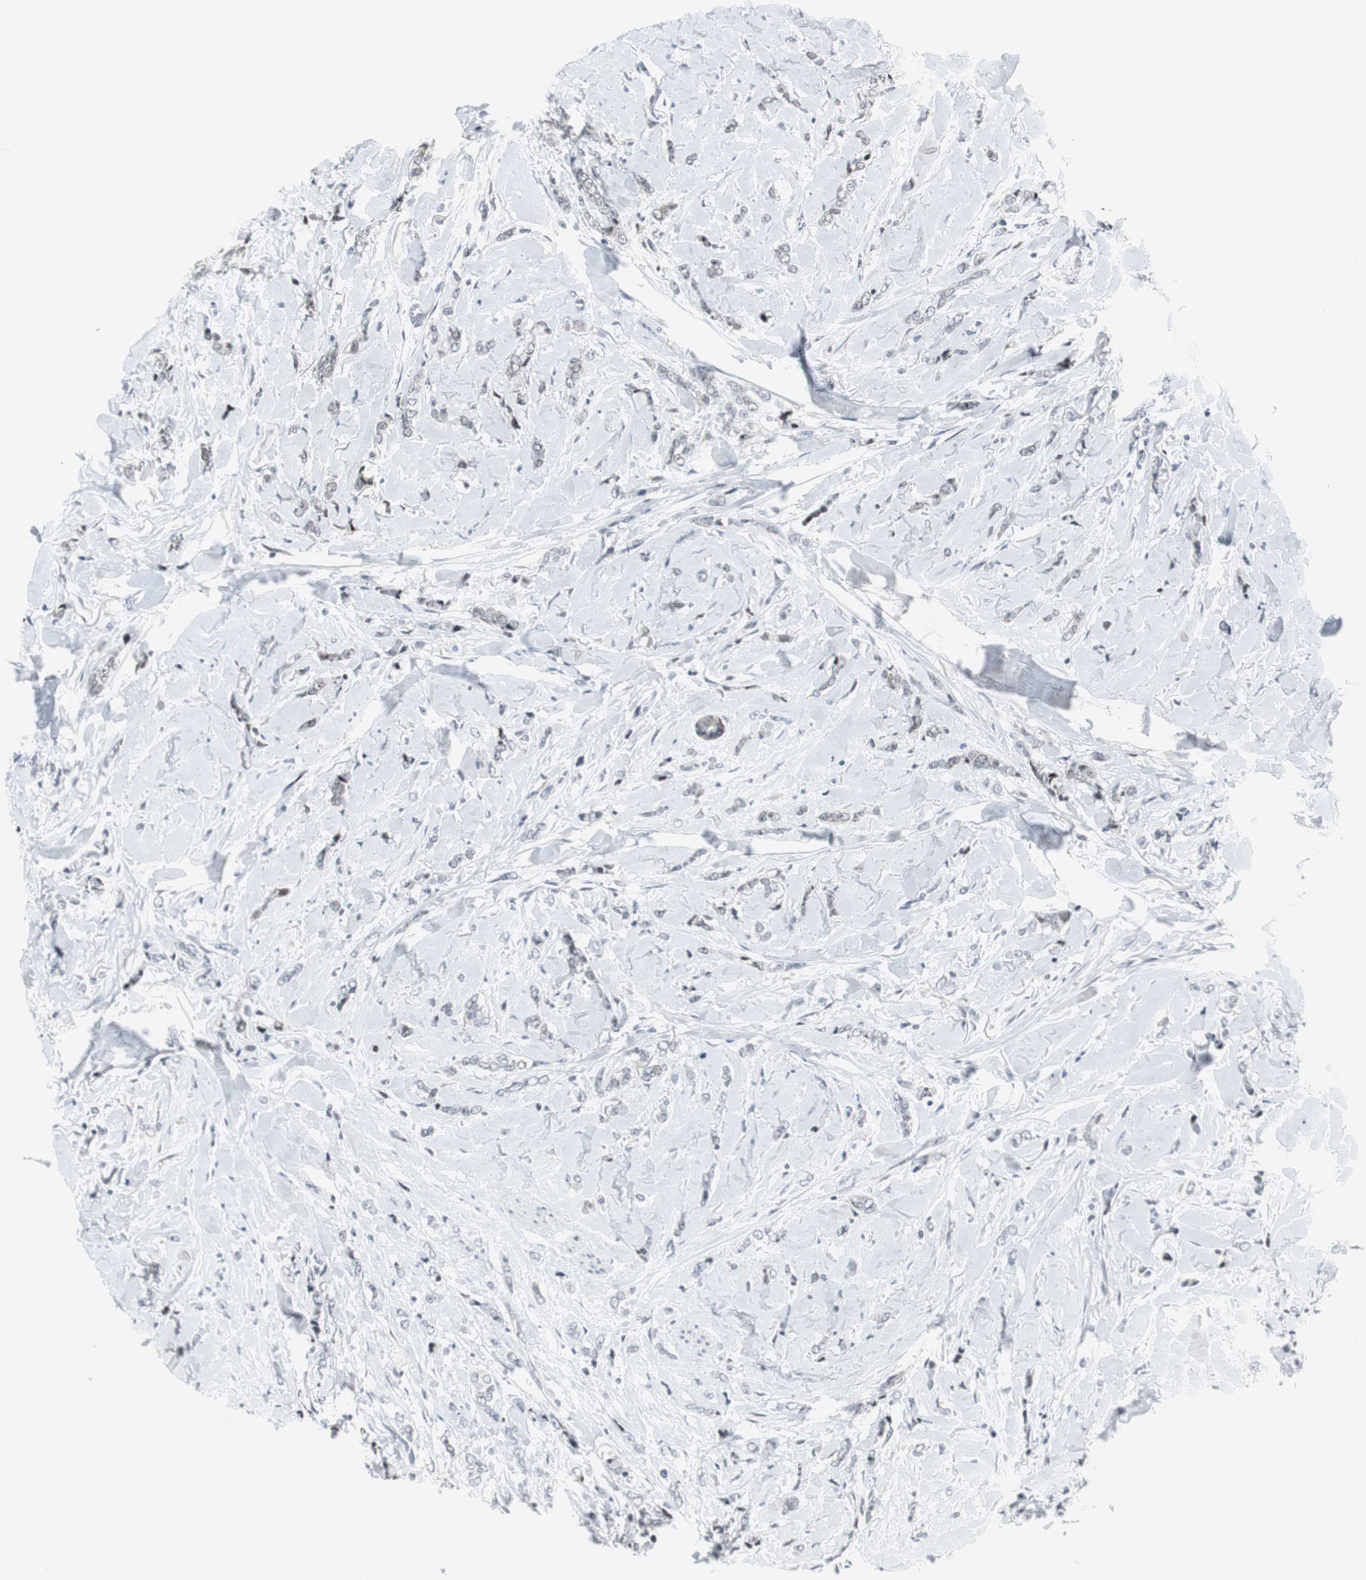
{"staining": {"intensity": "negative", "quantity": "none", "location": "none"}, "tissue": "breast cancer", "cell_type": "Tumor cells", "image_type": "cancer", "snomed": [{"axis": "morphology", "description": "Lobular carcinoma"}, {"axis": "topography", "description": "Skin"}, {"axis": "topography", "description": "Breast"}], "caption": "The photomicrograph demonstrates no staining of tumor cells in breast lobular carcinoma. (DAB (3,3'-diaminobenzidine) immunohistochemistry visualized using brightfield microscopy, high magnification).", "gene": "MTA1", "patient": {"sex": "female", "age": 46}}